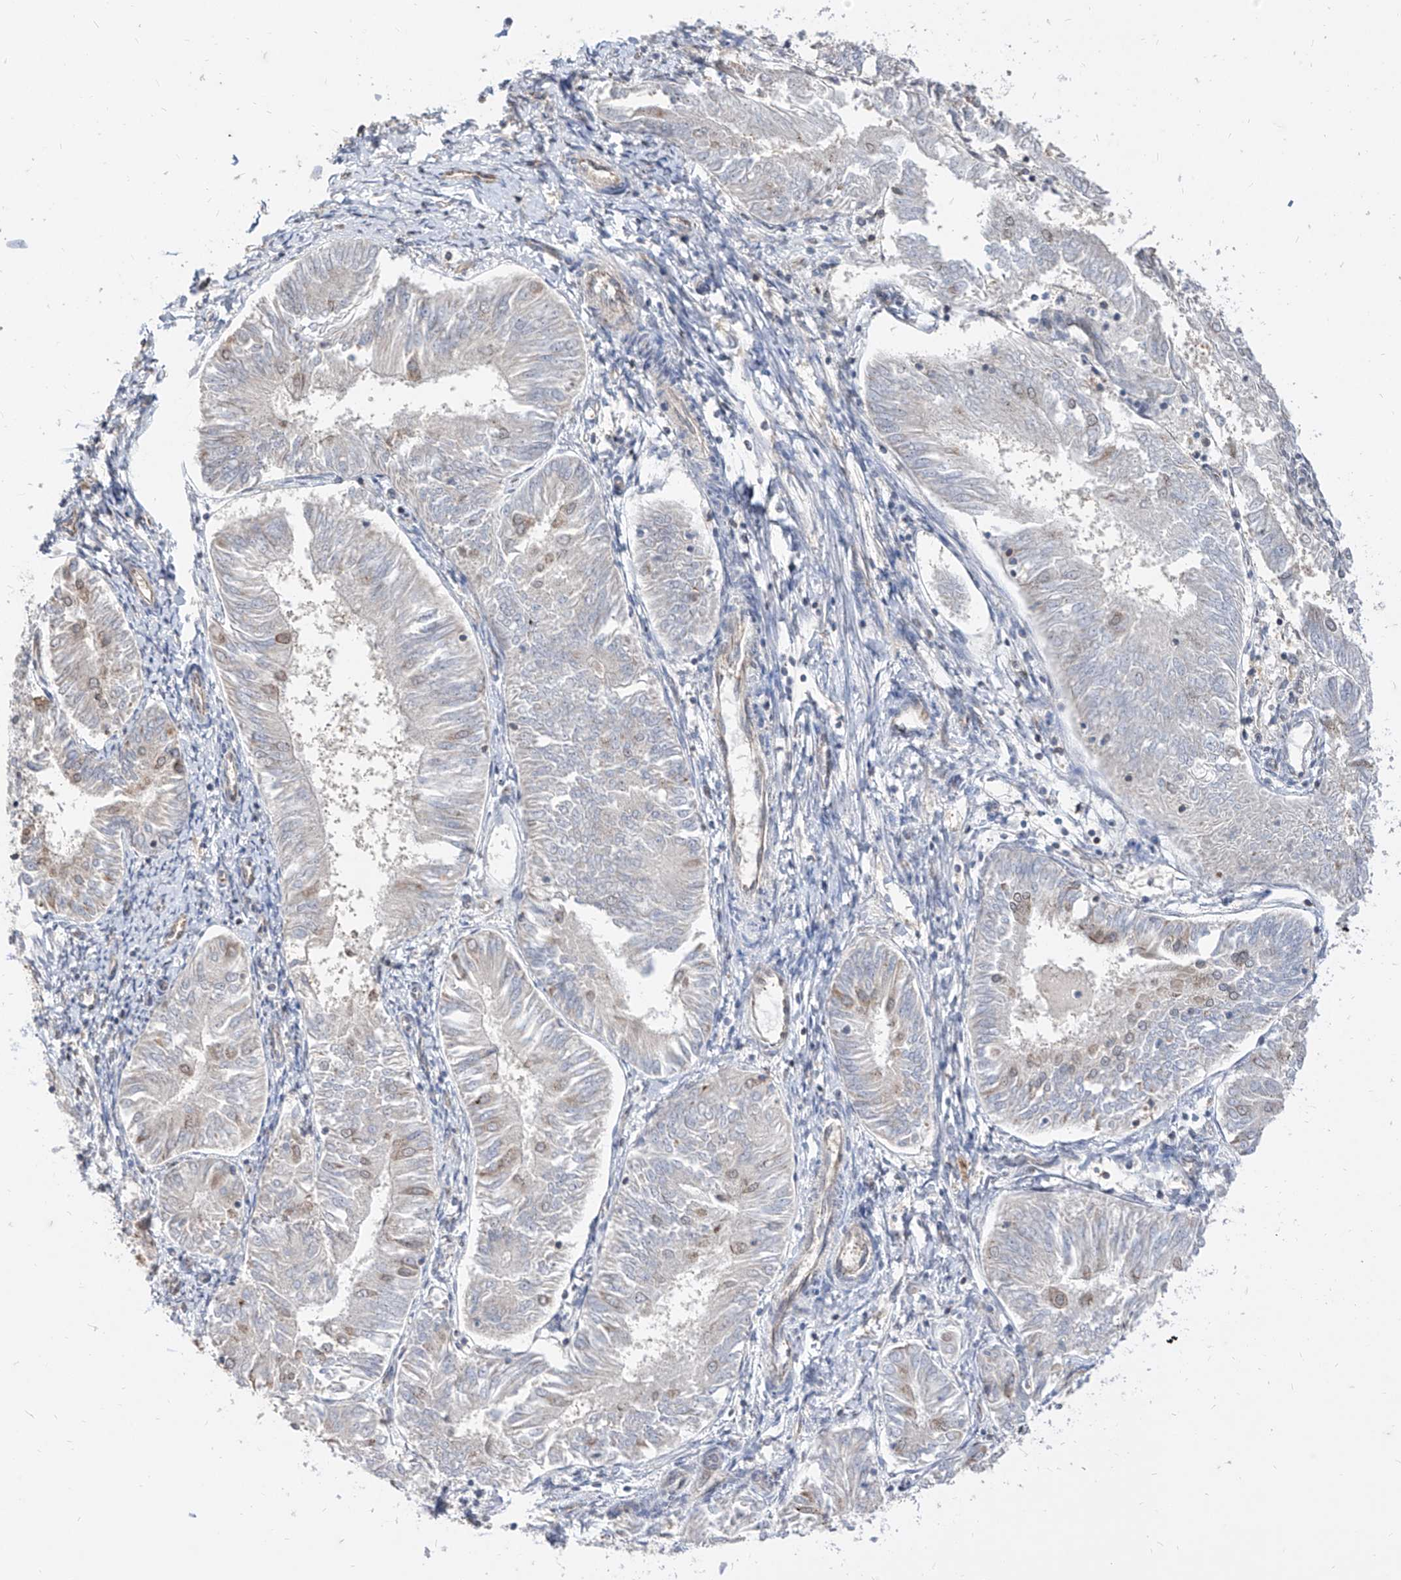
{"staining": {"intensity": "negative", "quantity": "none", "location": "none"}, "tissue": "endometrial cancer", "cell_type": "Tumor cells", "image_type": "cancer", "snomed": [{"axis": "morphology", "description": "Adenocarcinoma, NOS"}, {"axis": "topography", "description": "Endometrium"}], "caption": "IHC image of neoplastic tissue: human endometrial adenocarcinoma stained with DAB displays no significant protein positivity in tumor cells. (DAB immunohistochemistry, high magnification).", "gene": "C8orf82", "patient": {"sex": "female", "age": 58}}